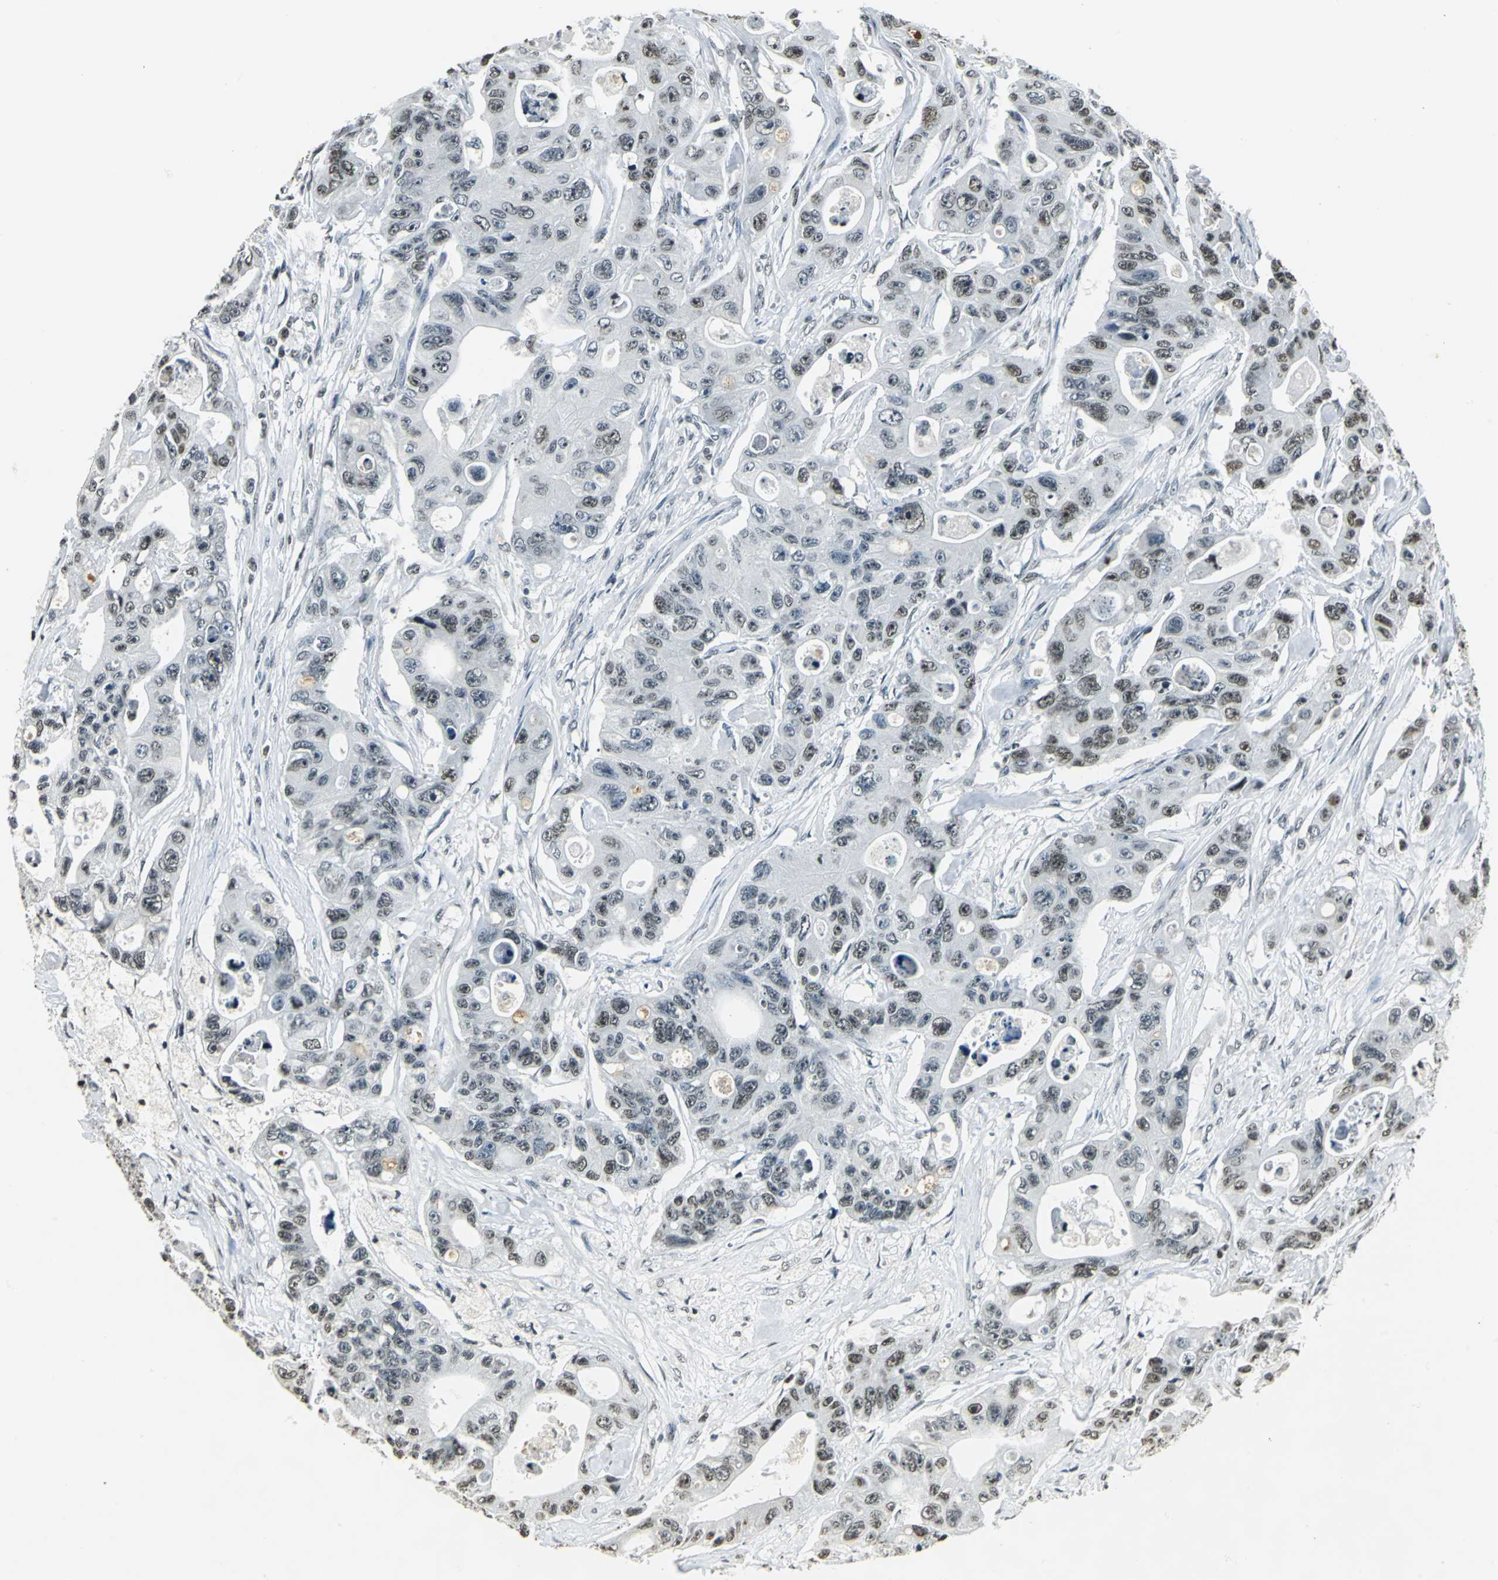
{"staining": {"intensity": "moderate", "quantity": ">75%", "location": "nuclear"}, "tissue": "colorectal cancer", "cell_type": "Tumor cells", "image_type": "cancer", "snomed": [{"axis": "morphology", "description": "Adenocarcinoma, NOS"}, {"axis": "topography", "description": "Colon"}], "caption": "Approximately >75% of tumor cells in colorectal cancer show moderate nuclear protein positivity as visualized by brown immunohistochemical staining.", "gene": "MCM4", "patient": {"sex": "female", "age": 46}}